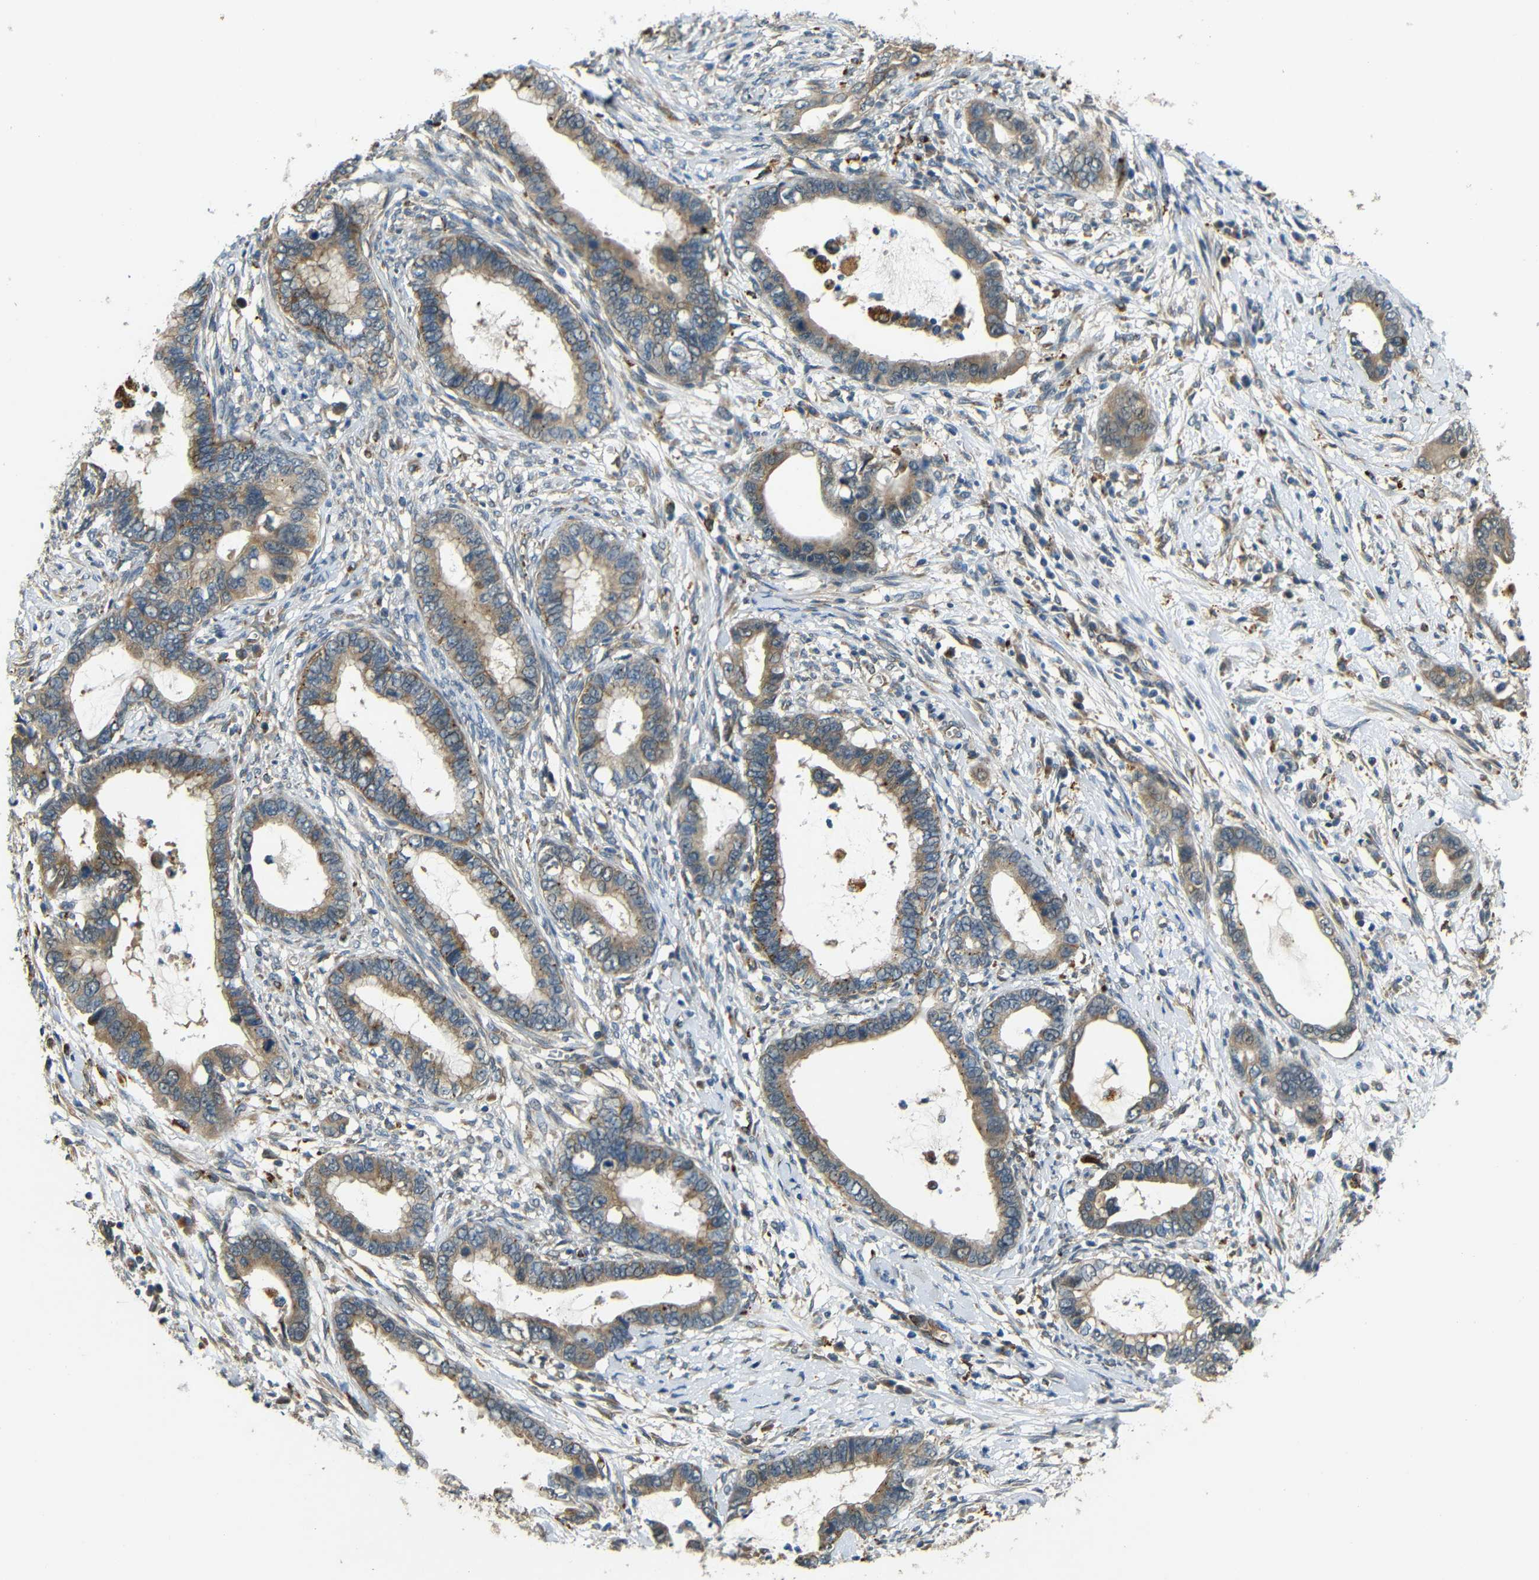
{"staining": {"intensity": "moderate", "quantity": ">75%", "location": "cytoplasmic/membranous"}, "tissue": "cervical cancer", "cell_type": "Tumor cells", "image_type": "cancer", "snomed": [{"axis": "morphology", "description": "Adenocarcinoma, NOS"}, {"axis": "topography", "description": "Cervix"}], "caption": "Protein staining of cervical adenocarcinoma tissue displays moderate cytoplasmic/membranous expression in approximately >75% of tumor cells. Nuclei are stained in blue.", "gene": "ATP7A", "patient": {"sex": "female", "age": 44}}